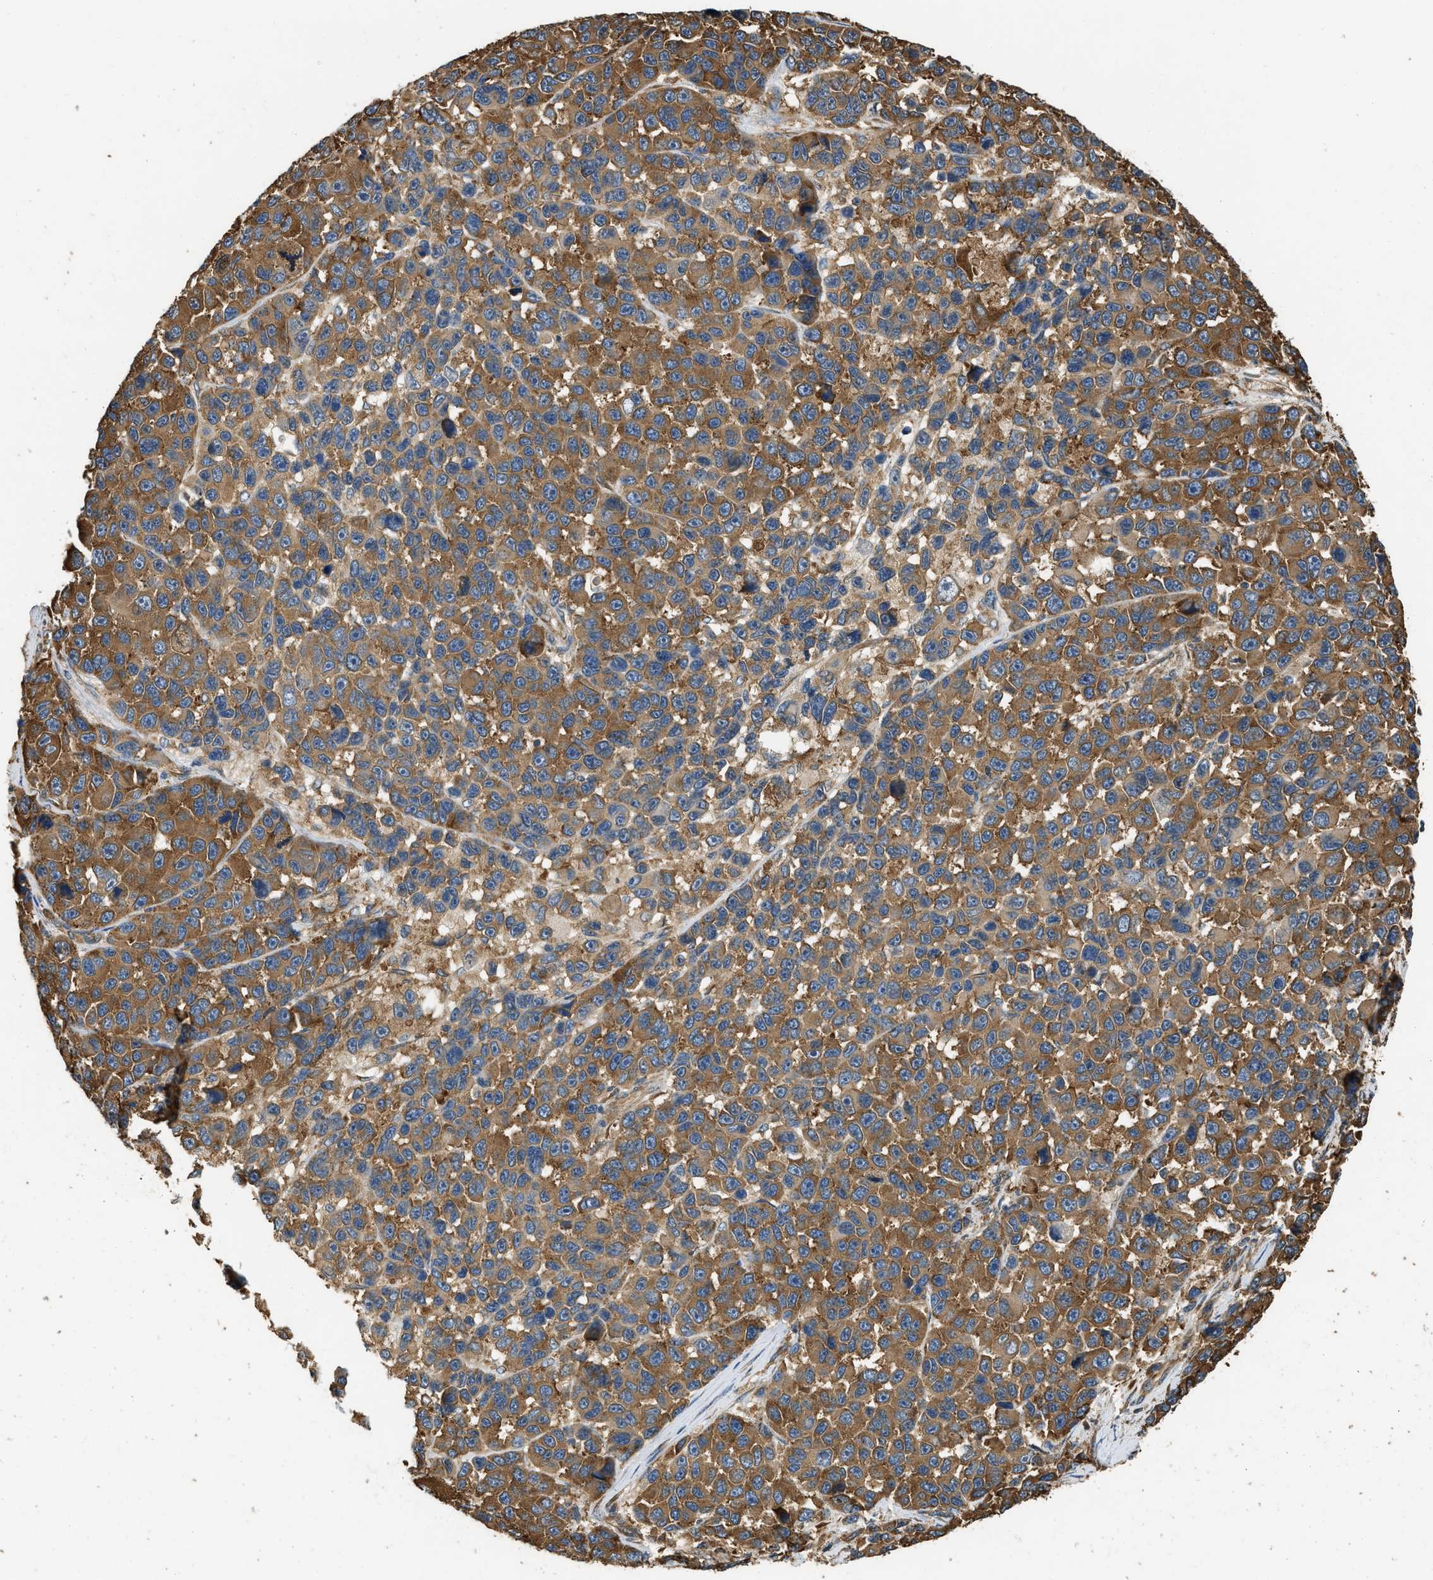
{"staining": {"intensity": "moderate", "quantity": ">75%", "location": "cytoplasmic/membranous"}, "tissue": "melanoma", "cell_type": "Tumor cells", "image_type": "cancer", "snomed": [{"axis": "morphology", "description": "Malignant melanoma, NOS"}, {"axis": "topography", "description": "Skin"}], "caption": "Malignant melanoma stained with DAB (3,3'-diaminobenzidine) IHC displays medium levels of moderate cytoplasmic/membranous expression in about >75% of tumor cells.", "gene": "SLC36A4", "patient": {"sex": "male", "age": 53}}